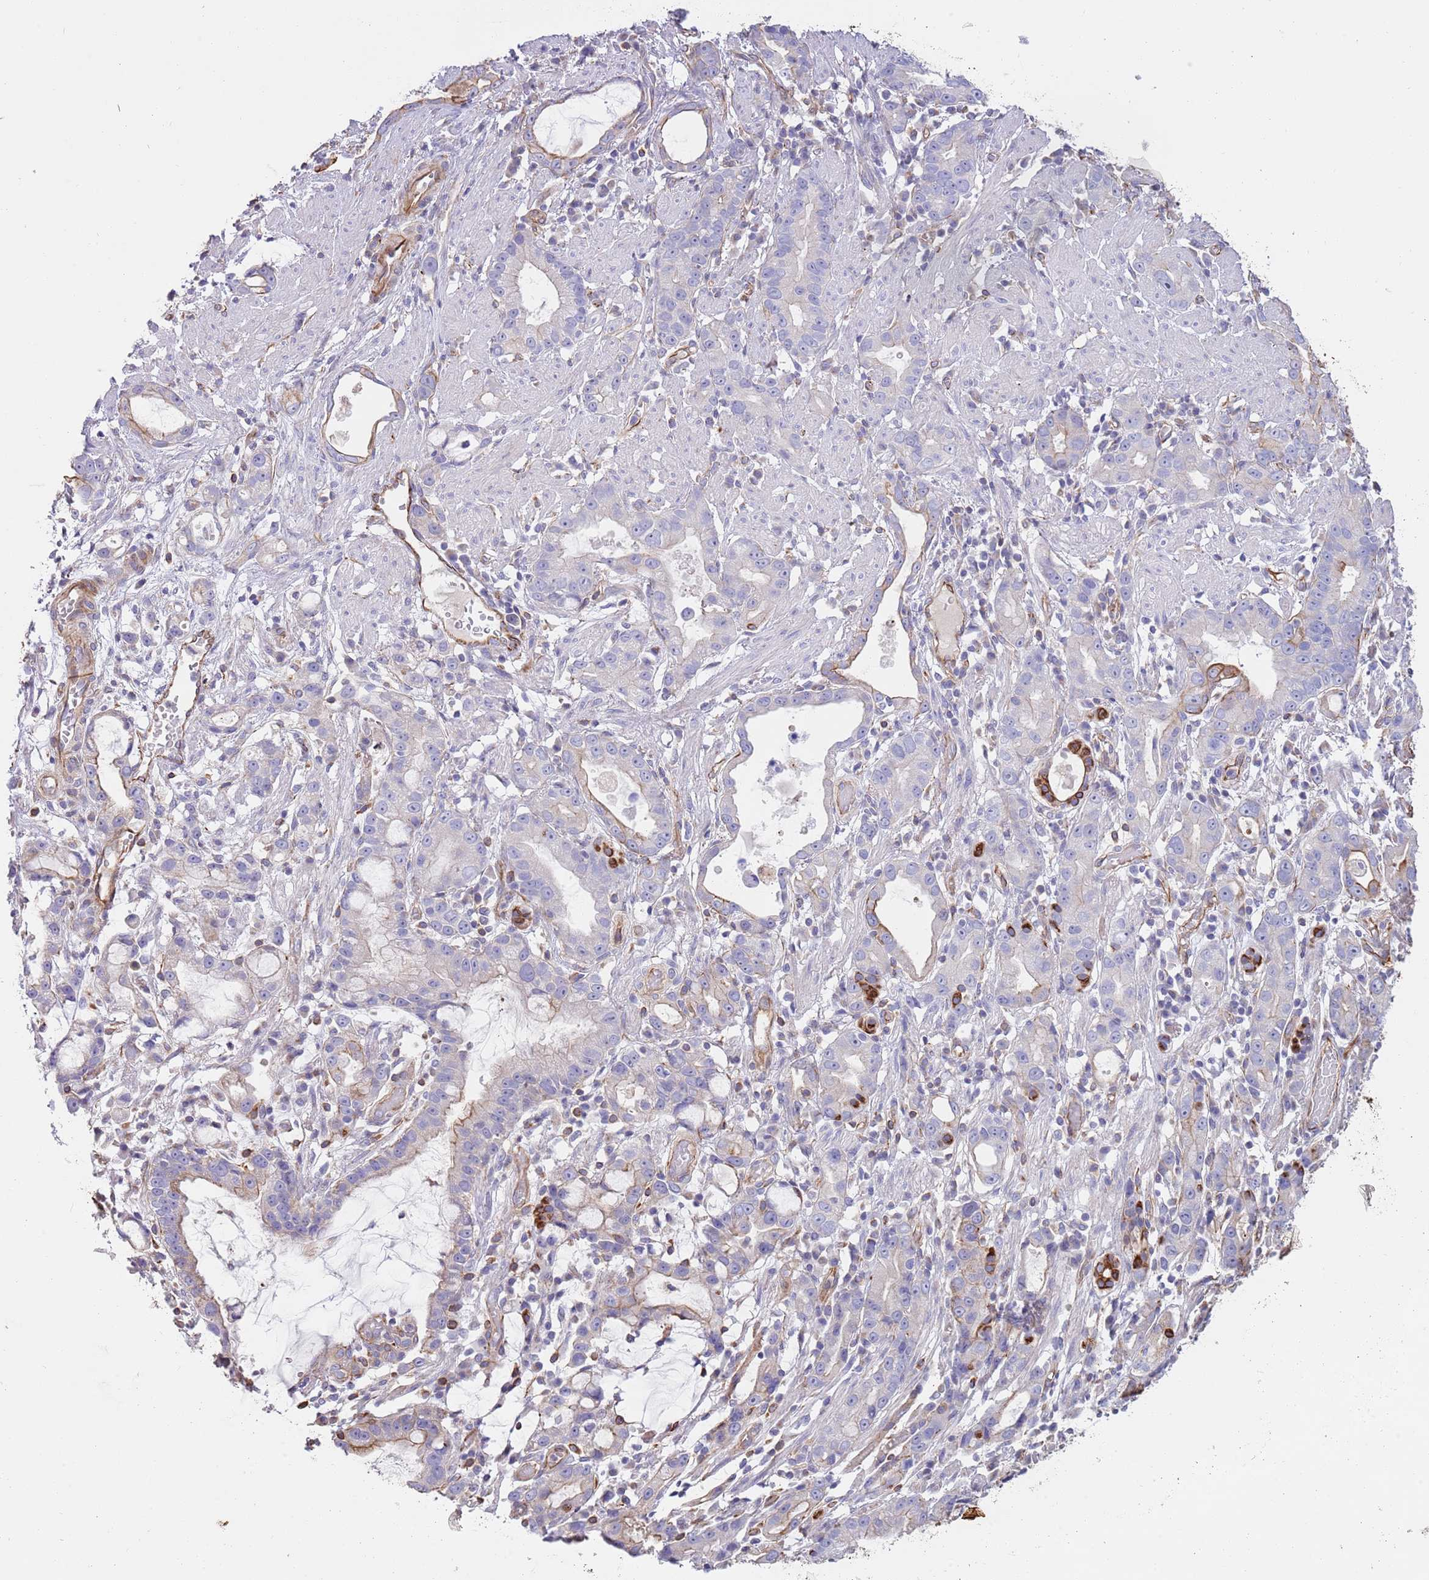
{"staining": {"intensity": "strong", "quantity": "<25%", "location": "cytoplasmic/membranous"}, "tissue": "stomach cancer", "cell_type": "Tumor cells", "image_type": "cancer", "snomed": [{"axis": "morphology", "description": "Adenocarcinoma, NOS"}, {"axis": "topography", "description": "Stomach"}], "caption": "Stomach cancer was stained to show a protein in brown. There is medium levels of strong cytoplasmic/membranous expression in about <25% of tumor cells. The staining was performed using DAB (3,3'-diaminobenzidine) to visualize the protein expression in brown, while the nuclei were stained in blue with hematoxylin (Magnification: 20x).", "gene": "MOGAT1", "patient": {"sex": "male", "age": 55}}